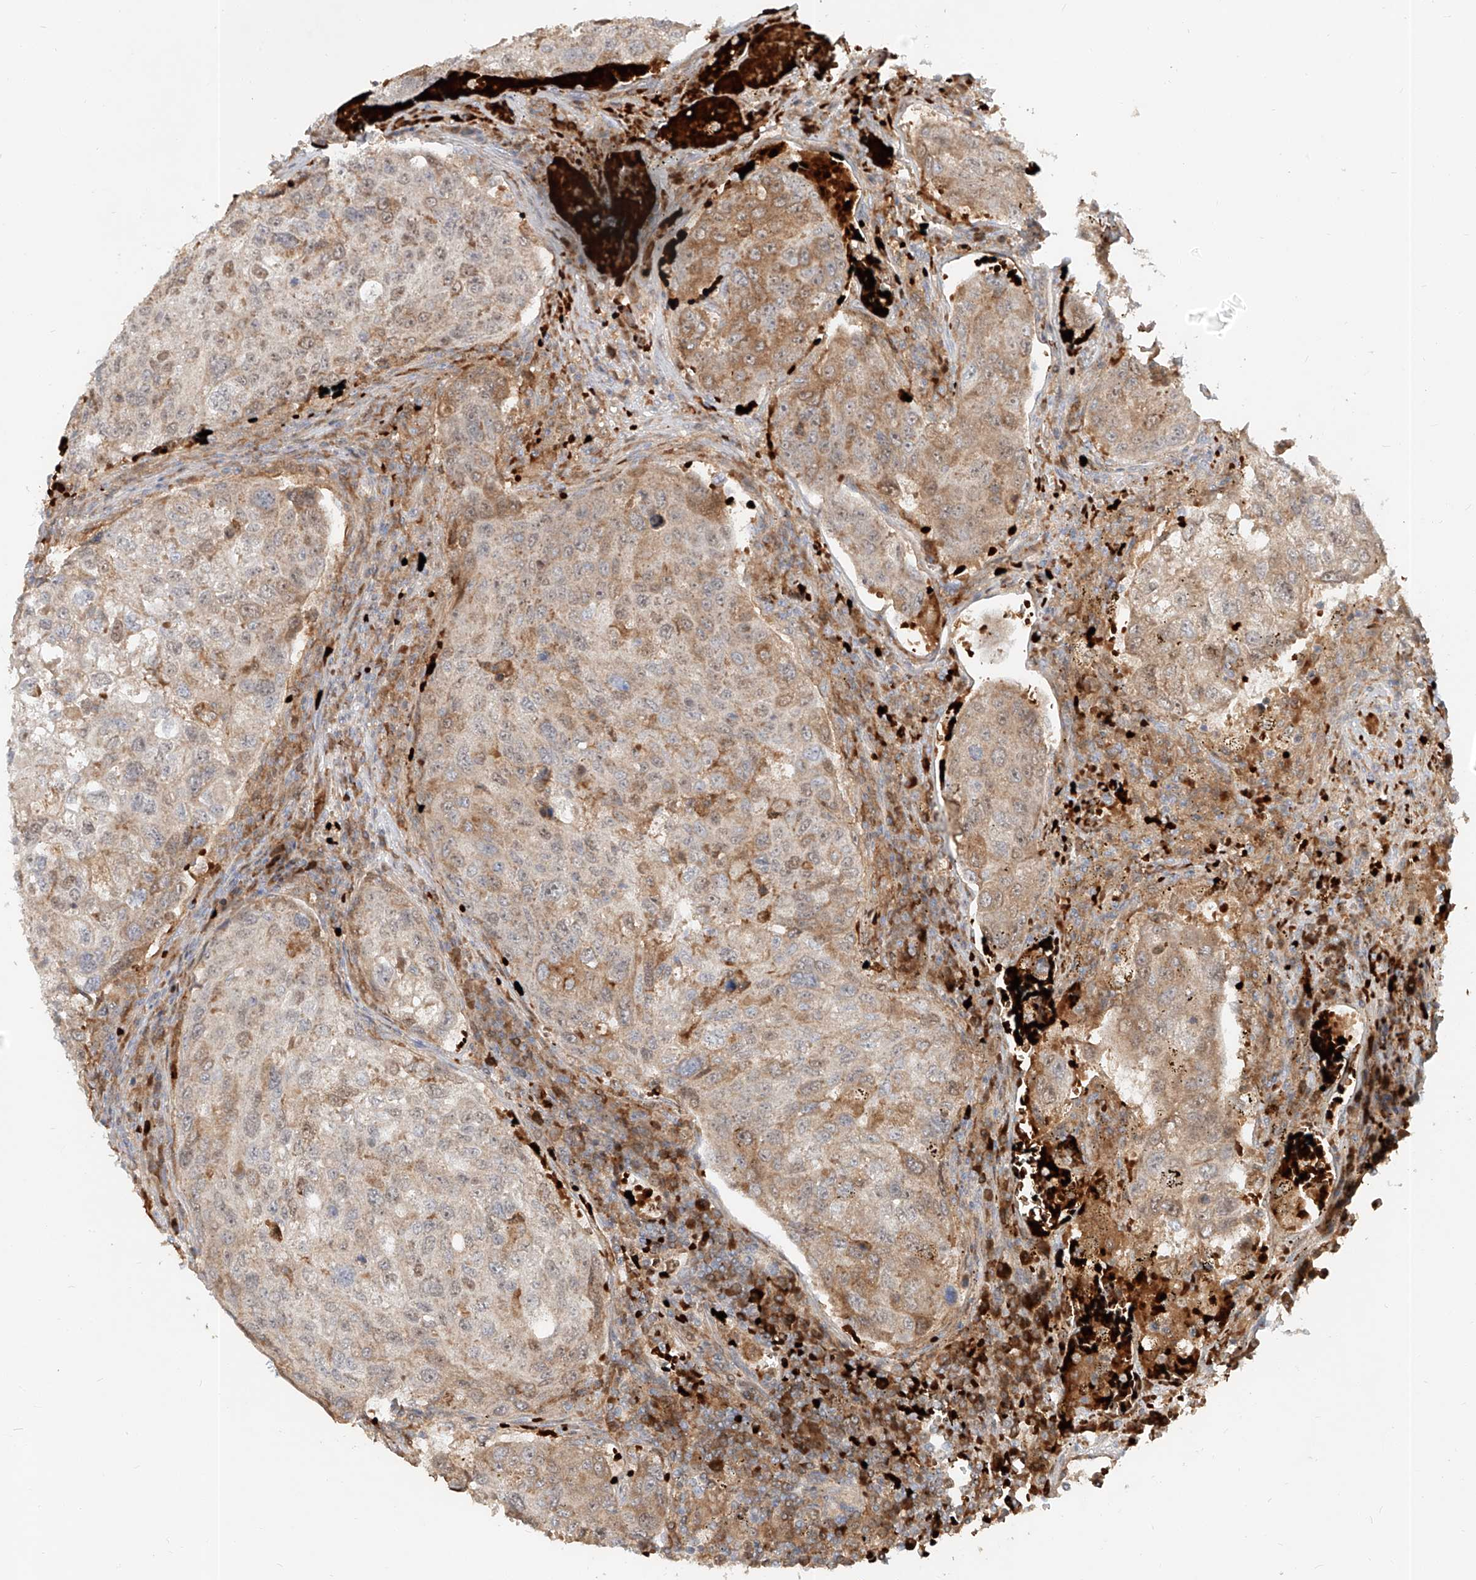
{"staining": {"intensity": "moderate", "quantity": "<25%", "location": "cytoplasmic/membranous,nuclear"}, "tissue": "urothelial cancer", "cell_type": "Tumor cells", "image_type": "cancer", "snomed": [{"axis": "morphology", "description": "Urothelial carcinoma, High grade"}, {"axis": "topography", "description": "Lymph node"}, {"axis": "topography", "description": "Urinary bladder"}], "caption": "Moderate cytoplasmic/membranous and nuclear staining is identified in about <25% of tumor cells in high-grade urothelial carcinoma. (Stains: DAB (3,3'-diaminobenzidine) in brown, nuclei in blue, Microscopy: brightfield microscopy at high magnification).", "gene": "FGD2", "patient": {"sex": "male", "age": 51}}